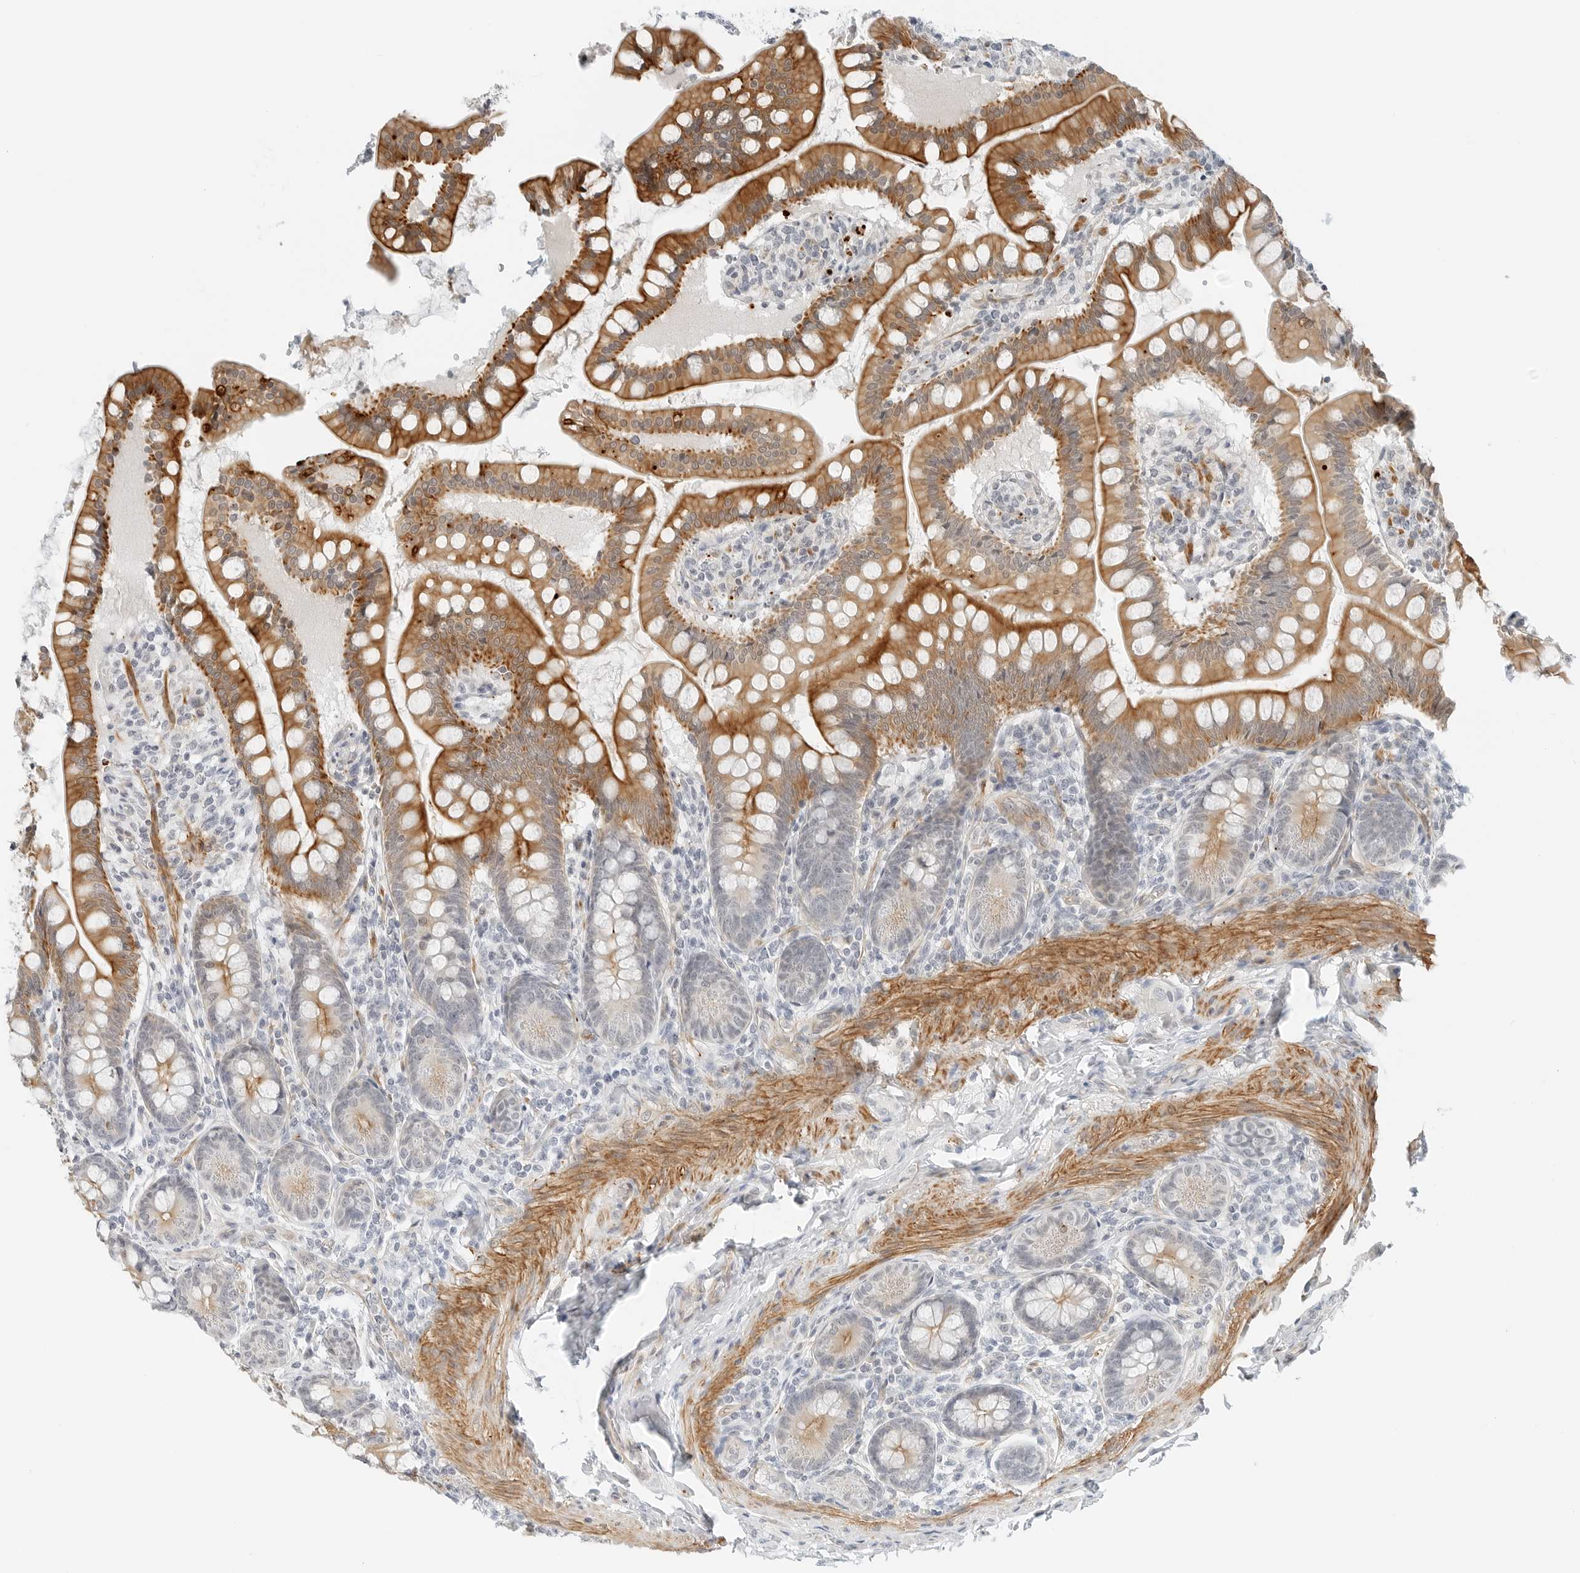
{"staining": {"intensity": "strong", "quantity": "25%-75%", "location": "cytoplasmic/membranous"}, "tissue": "small intestine", "cell_type": "Glandular cells", "image_type": "normal", "snomed": [{"axis": "morphology", "description": "Normal tissue, NOS"}, {"axis": "topography", "description": "Small intestine"}], "caption": "Small intestine stained with DAB (3,3'-diaminobenzidine) immunohistochemistry reveals high levels of strong cytoplasmic/membranous positivity in approximately 25%-75% of glandular cells.", "gene": "IQCC", "patient": {"sex": "male", "age": 7}}